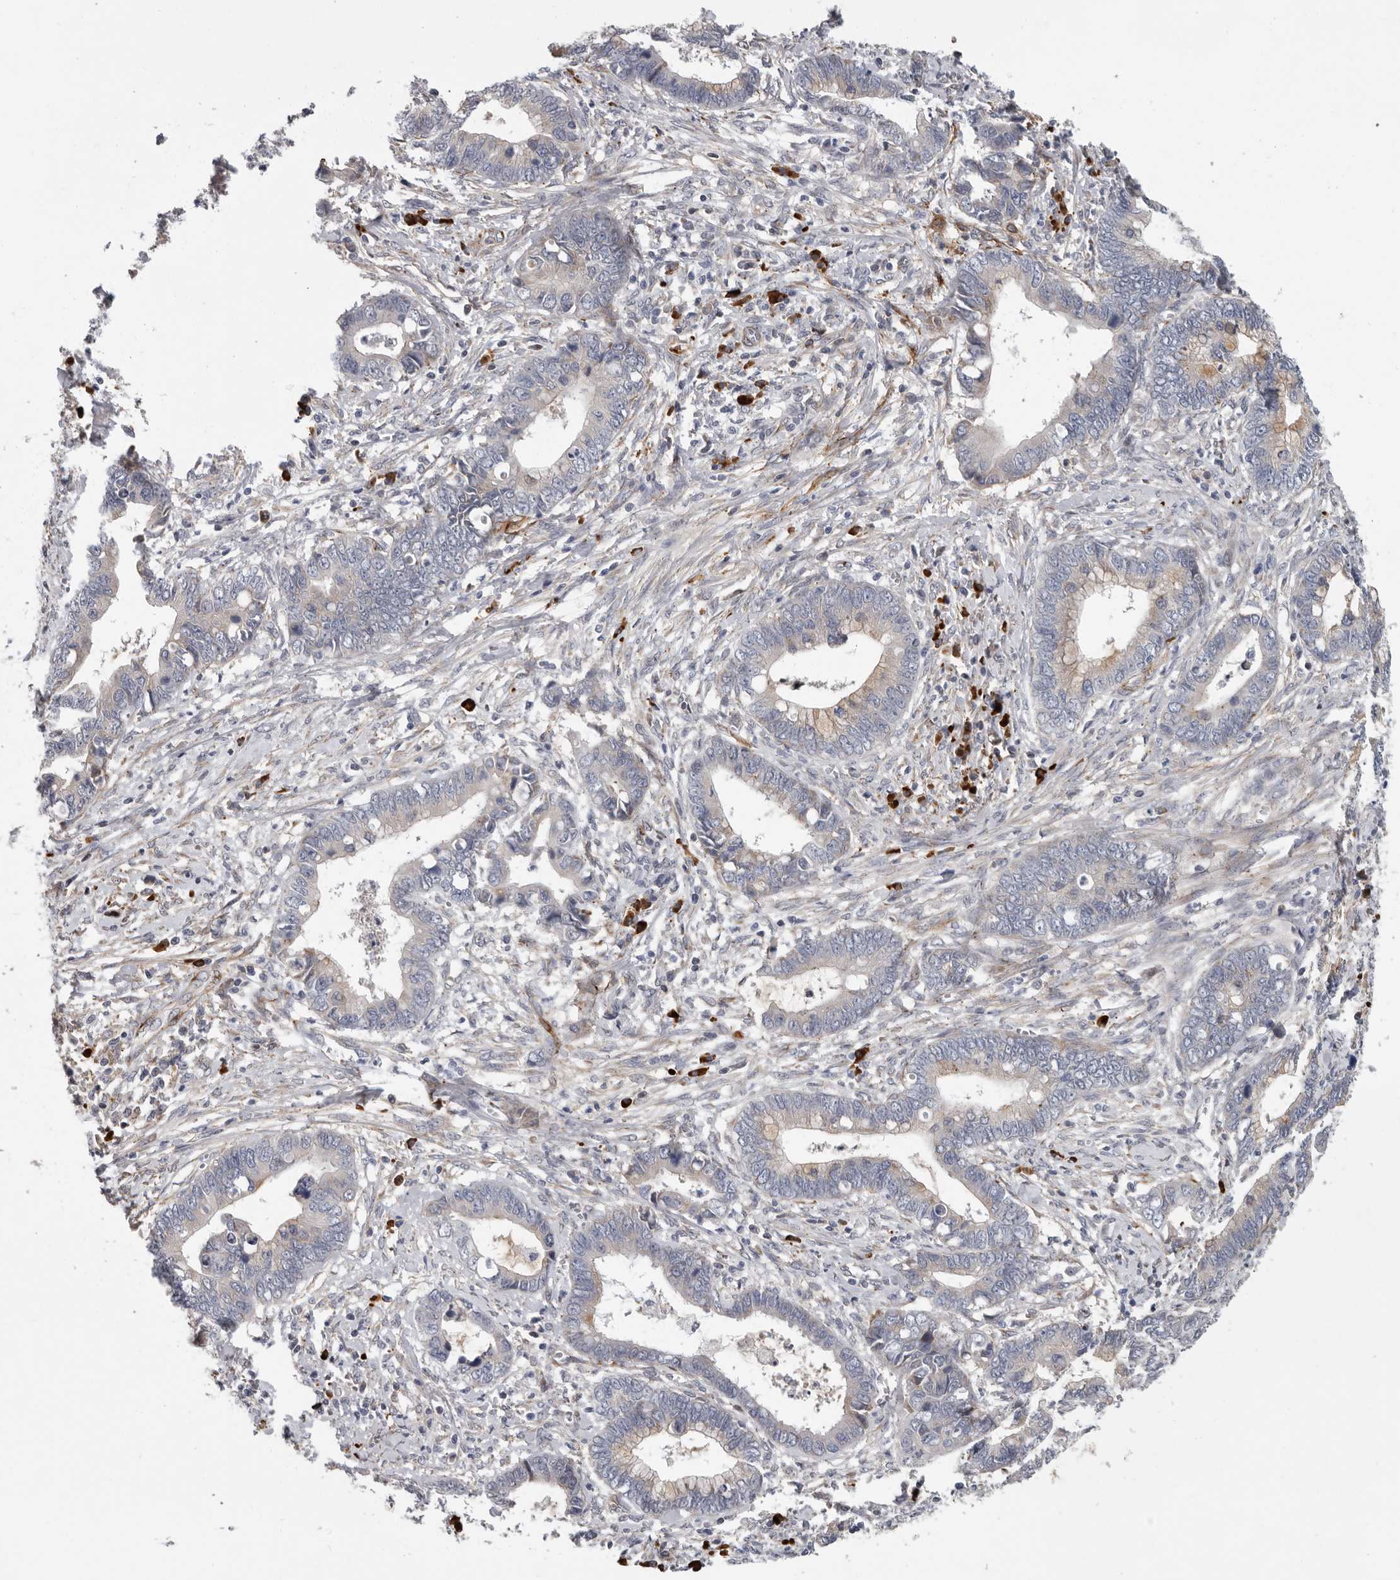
{"staining": {"intensity": "moderate", "quantity": "<25%", "location": "cytoplasmic/membranous"}, "tissue": "cervical cancer", "cell_type": "Tumor cells", "image_type": "cancer", "snomed": [{"axis": "morphology", "description": "Adenocarcinoma, NOS"}, {"axis": "topography", "description": "Cervix"}], "caption": "Protein expression analysis of human cervical cancer reveals moderate cytoplasmic/membranous expression in about <25% of tumor cells.", "gene": "ATXN3L", "patient": {"sex": "female", "age": 44}}